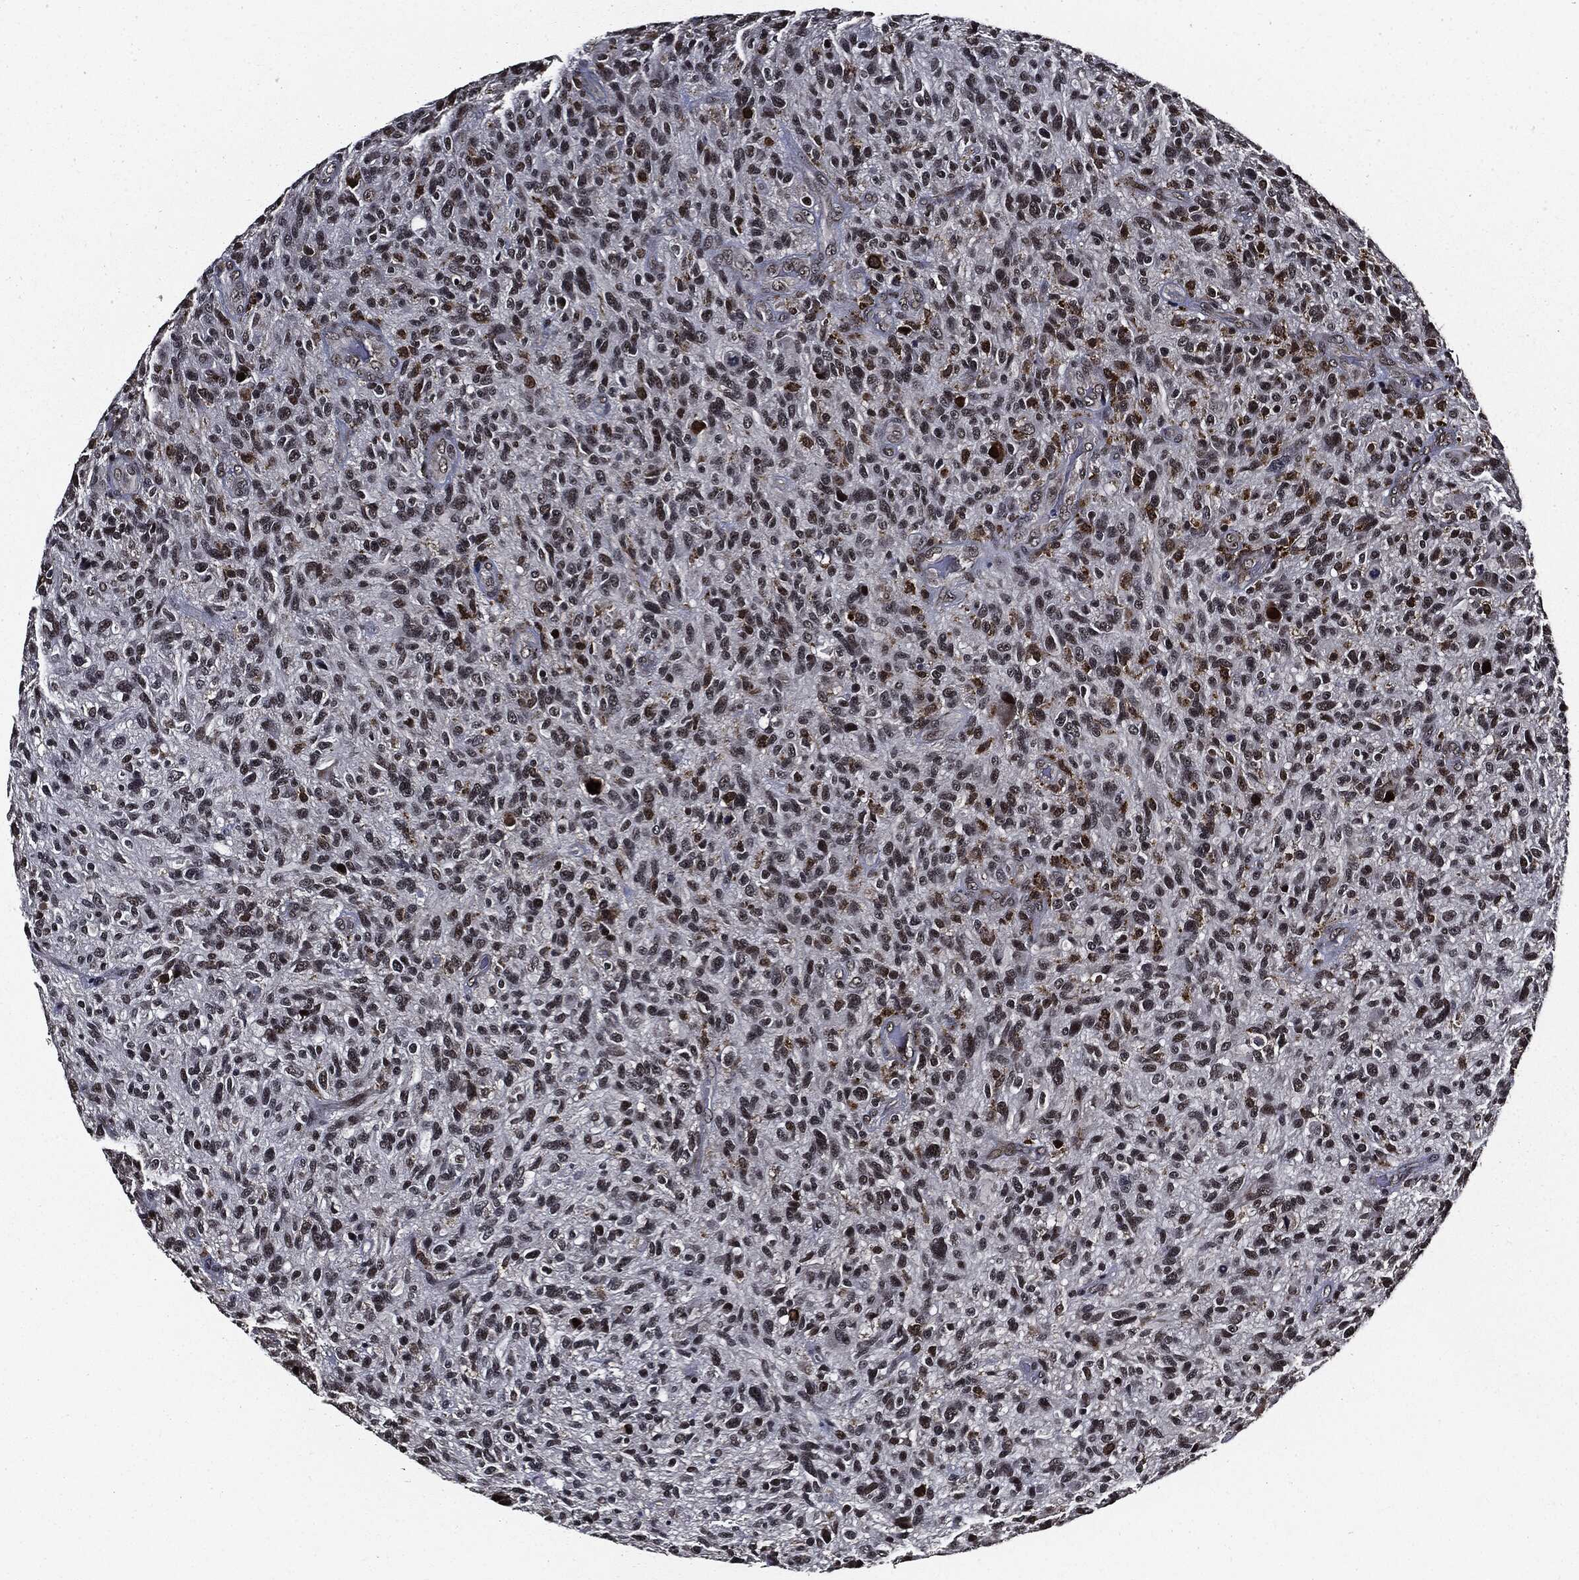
{"staining": {"intensity": "moderate", "quantity": "25%-75%", "location": "nuclear"}, "tissue": "glioma", "cell_type": "Tumor cells", "image_type": "cancer", "snomed": [{"axis": "morphology", "description": "Glioma, malignant, High grade"}, {"axis": "topography", "description": "Brain"}], "caption": "Immunohistochemical staining of malignant high-grade glioma exhibits medium levels of moderate nuclear protein expression in approximately 25%-75% of tumor cells.", "gene": "SUGT1", "patient": {"sex": "male", "age": 47}}